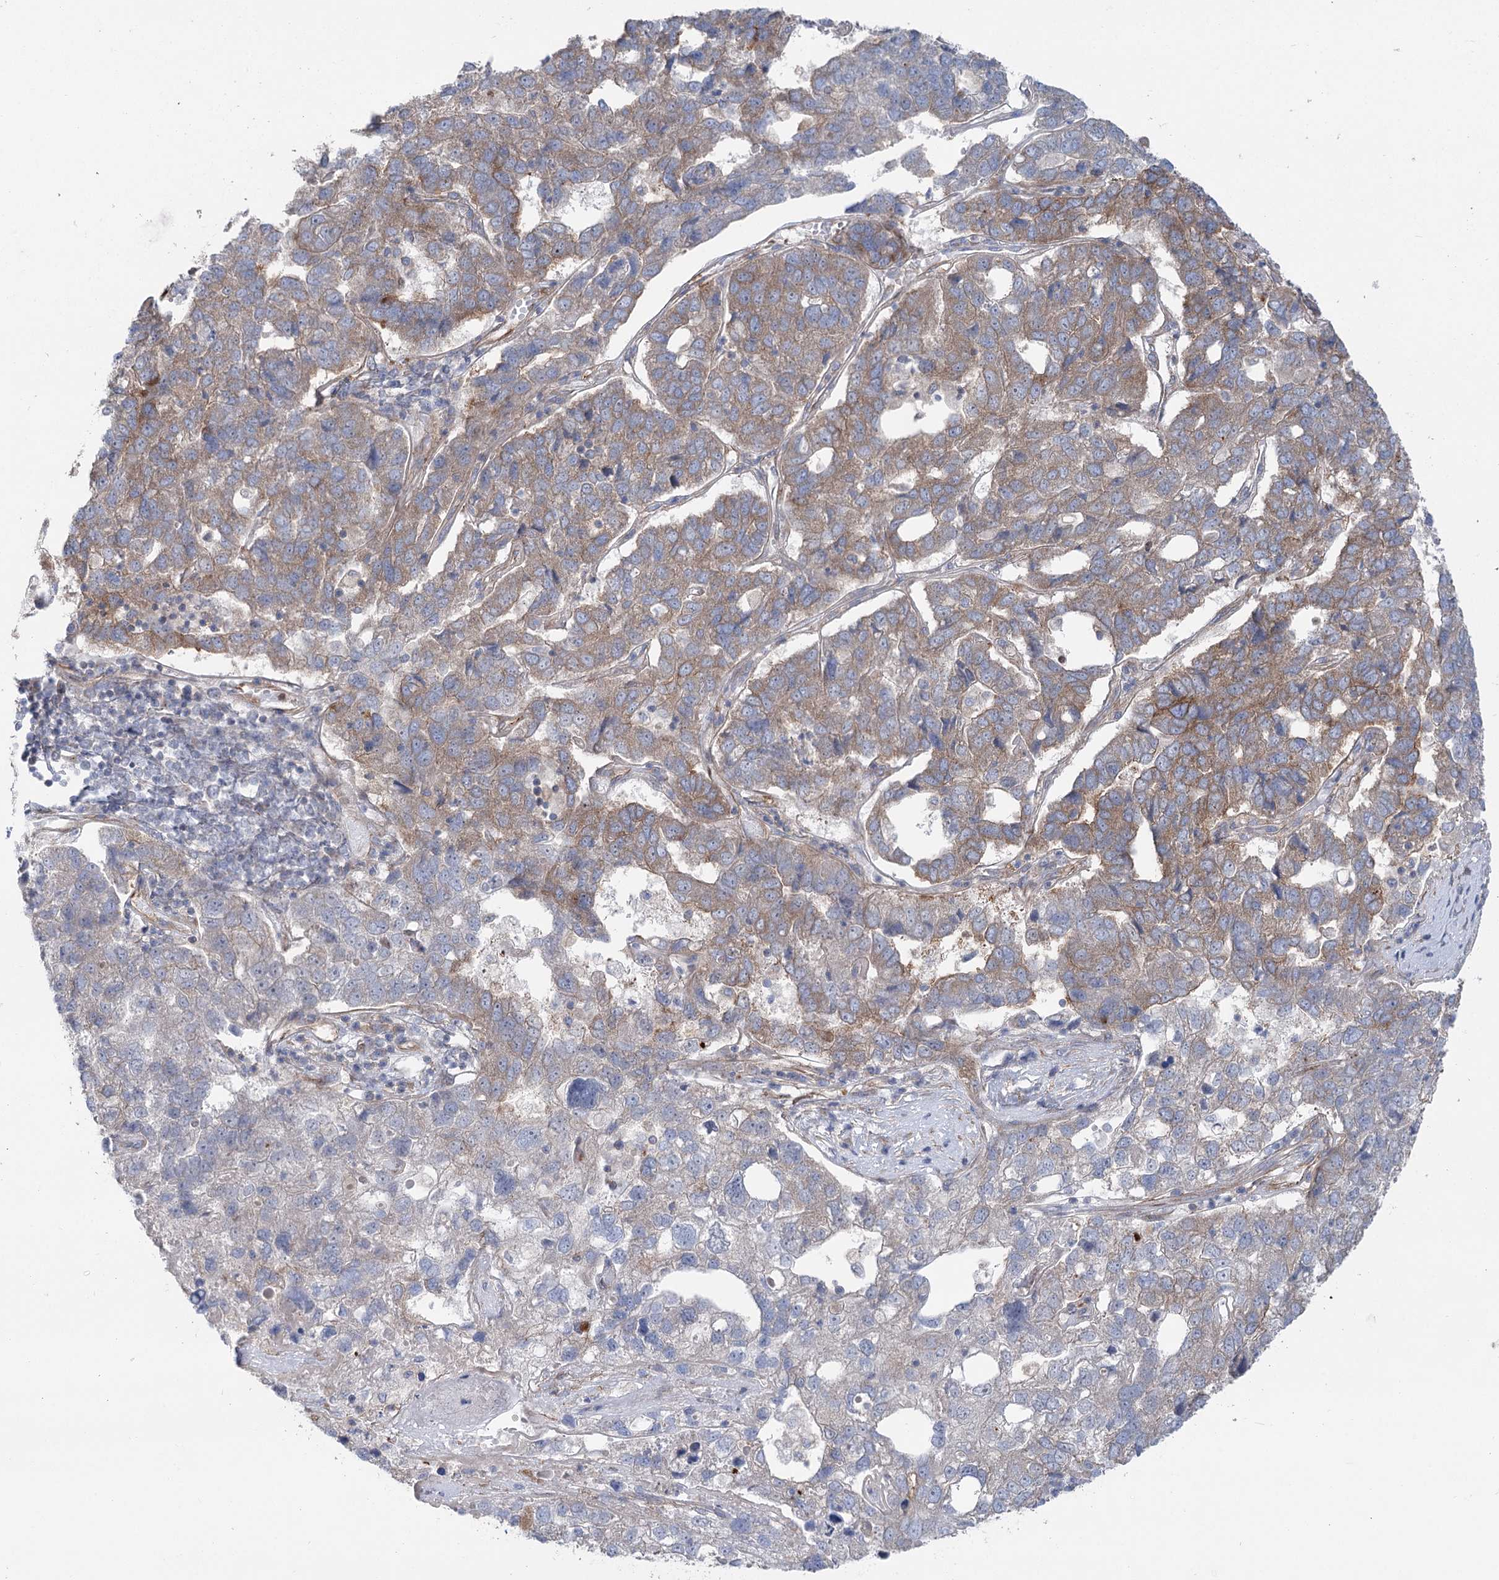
{"staining": {"intensity": "moderate", "quantity": "25%-75%", "location": "cytoplasmic/membranous"}, "tissue": "pancreatic cancer", "cell_type": "Tumor cells", "image_type": "cancer", "snomed": [{"axis": "morphology", "description": "Adenocarcinoma, NOS"}, {"axis": "topography", "description": "Pancreas"}], "caption": "Adenocarcinoma (pancreatic) tissue shows moderate cytoplasmic/membranous expression in about 25%-75% of tumor cells", "gene": "SCN11A", "patient": {"sex": "female", "age": 61}}